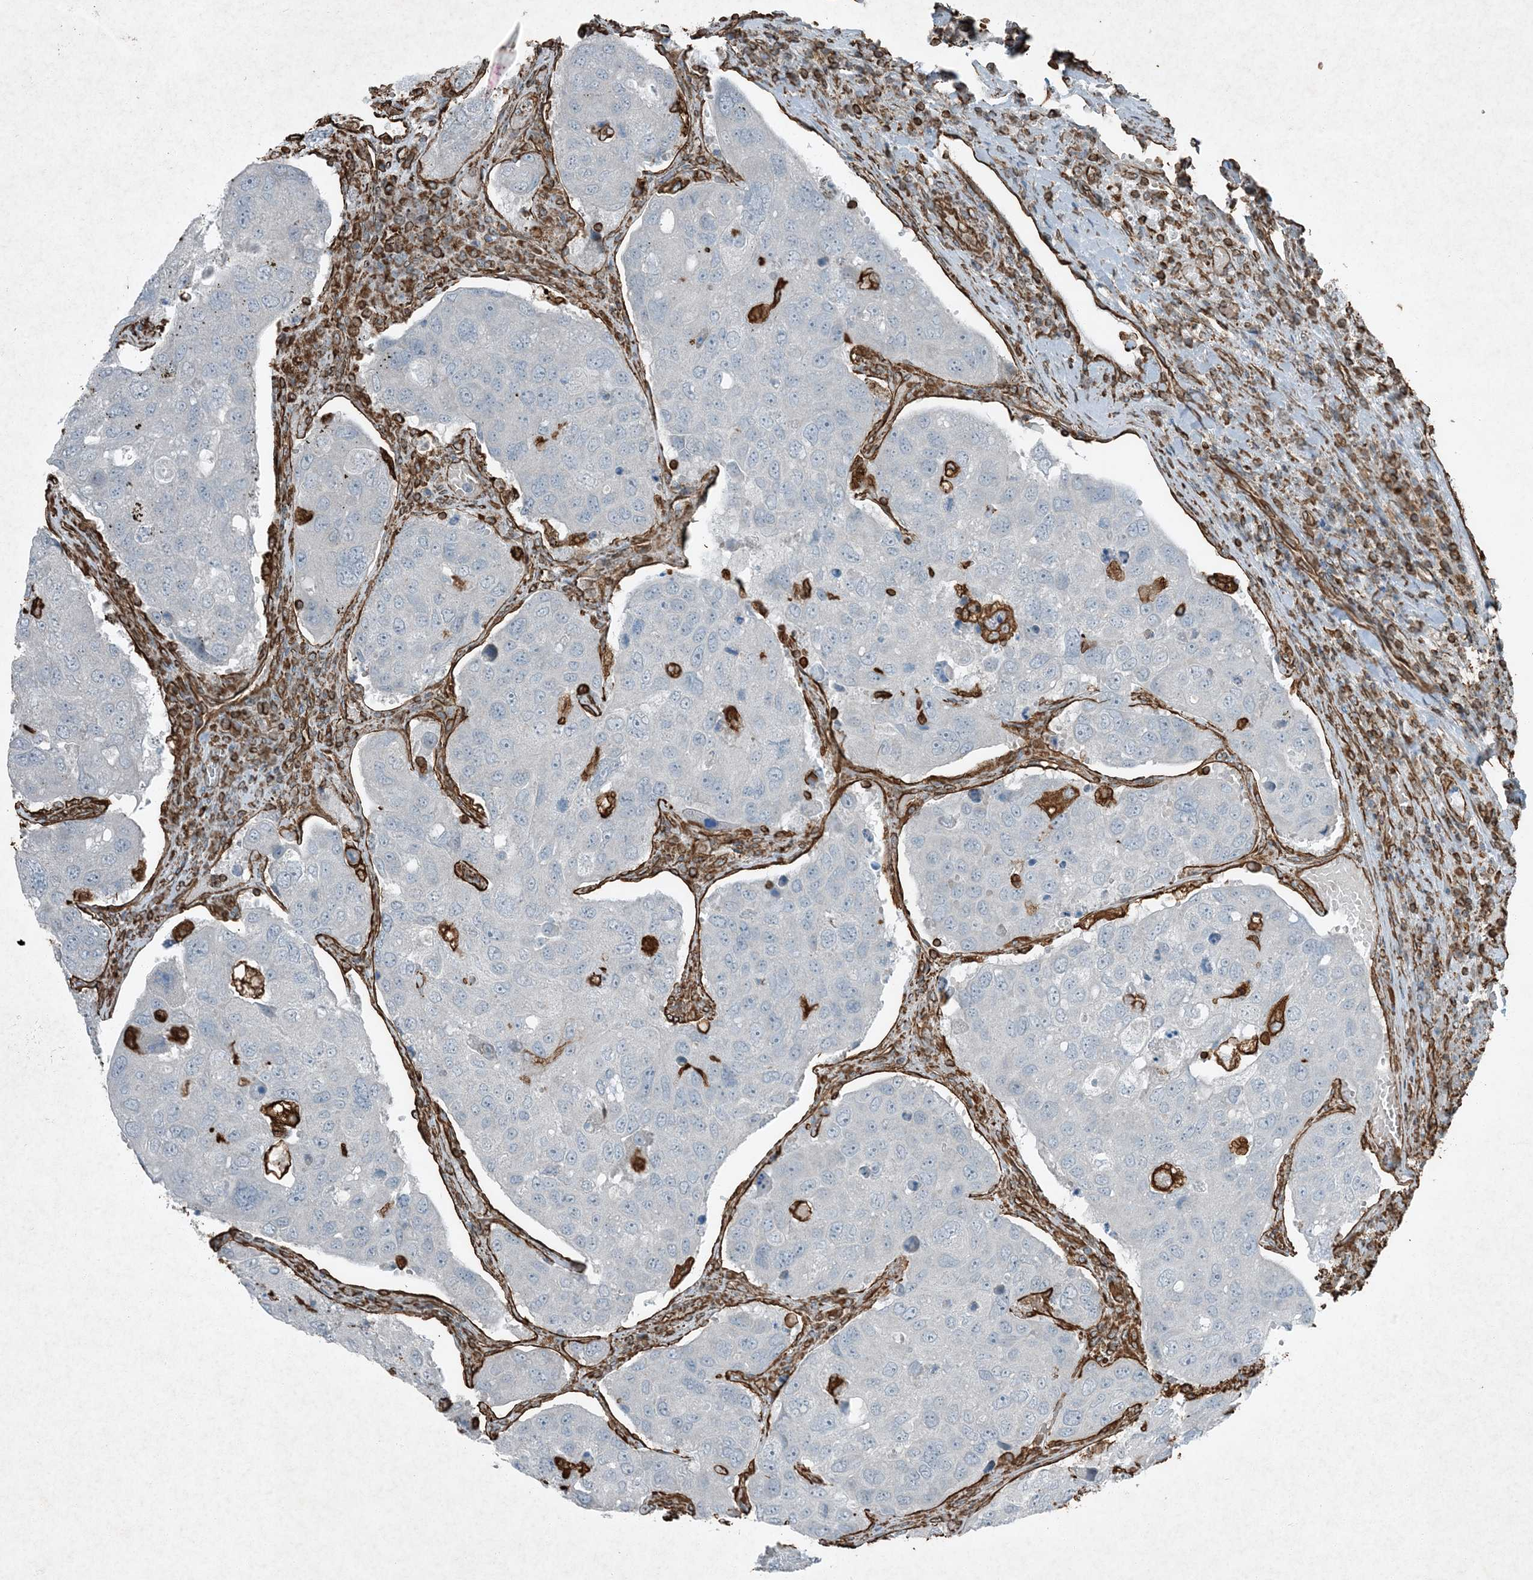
{"staining": {"intensity": "negative", "quantity": "none", "location": "none"}, "tissue": "urothelial cancer", "cell_type": "Tumor cells", "image_type": "cancer", "snomed": [{"axis": "morphology", "description": "Urothelial carcinoma, High grade"}, {"axis": "topography", "description": "Lymph node"}, {"axis": "topography", "description": "Urinary bladder"}], "caption": "DAB immunohistochemical staining of human urothelial carcinoma (high-grade) shows no significant expression in tumor cells.", "gene": "RYK", "patient": {"sex": "male", "age": 51}}